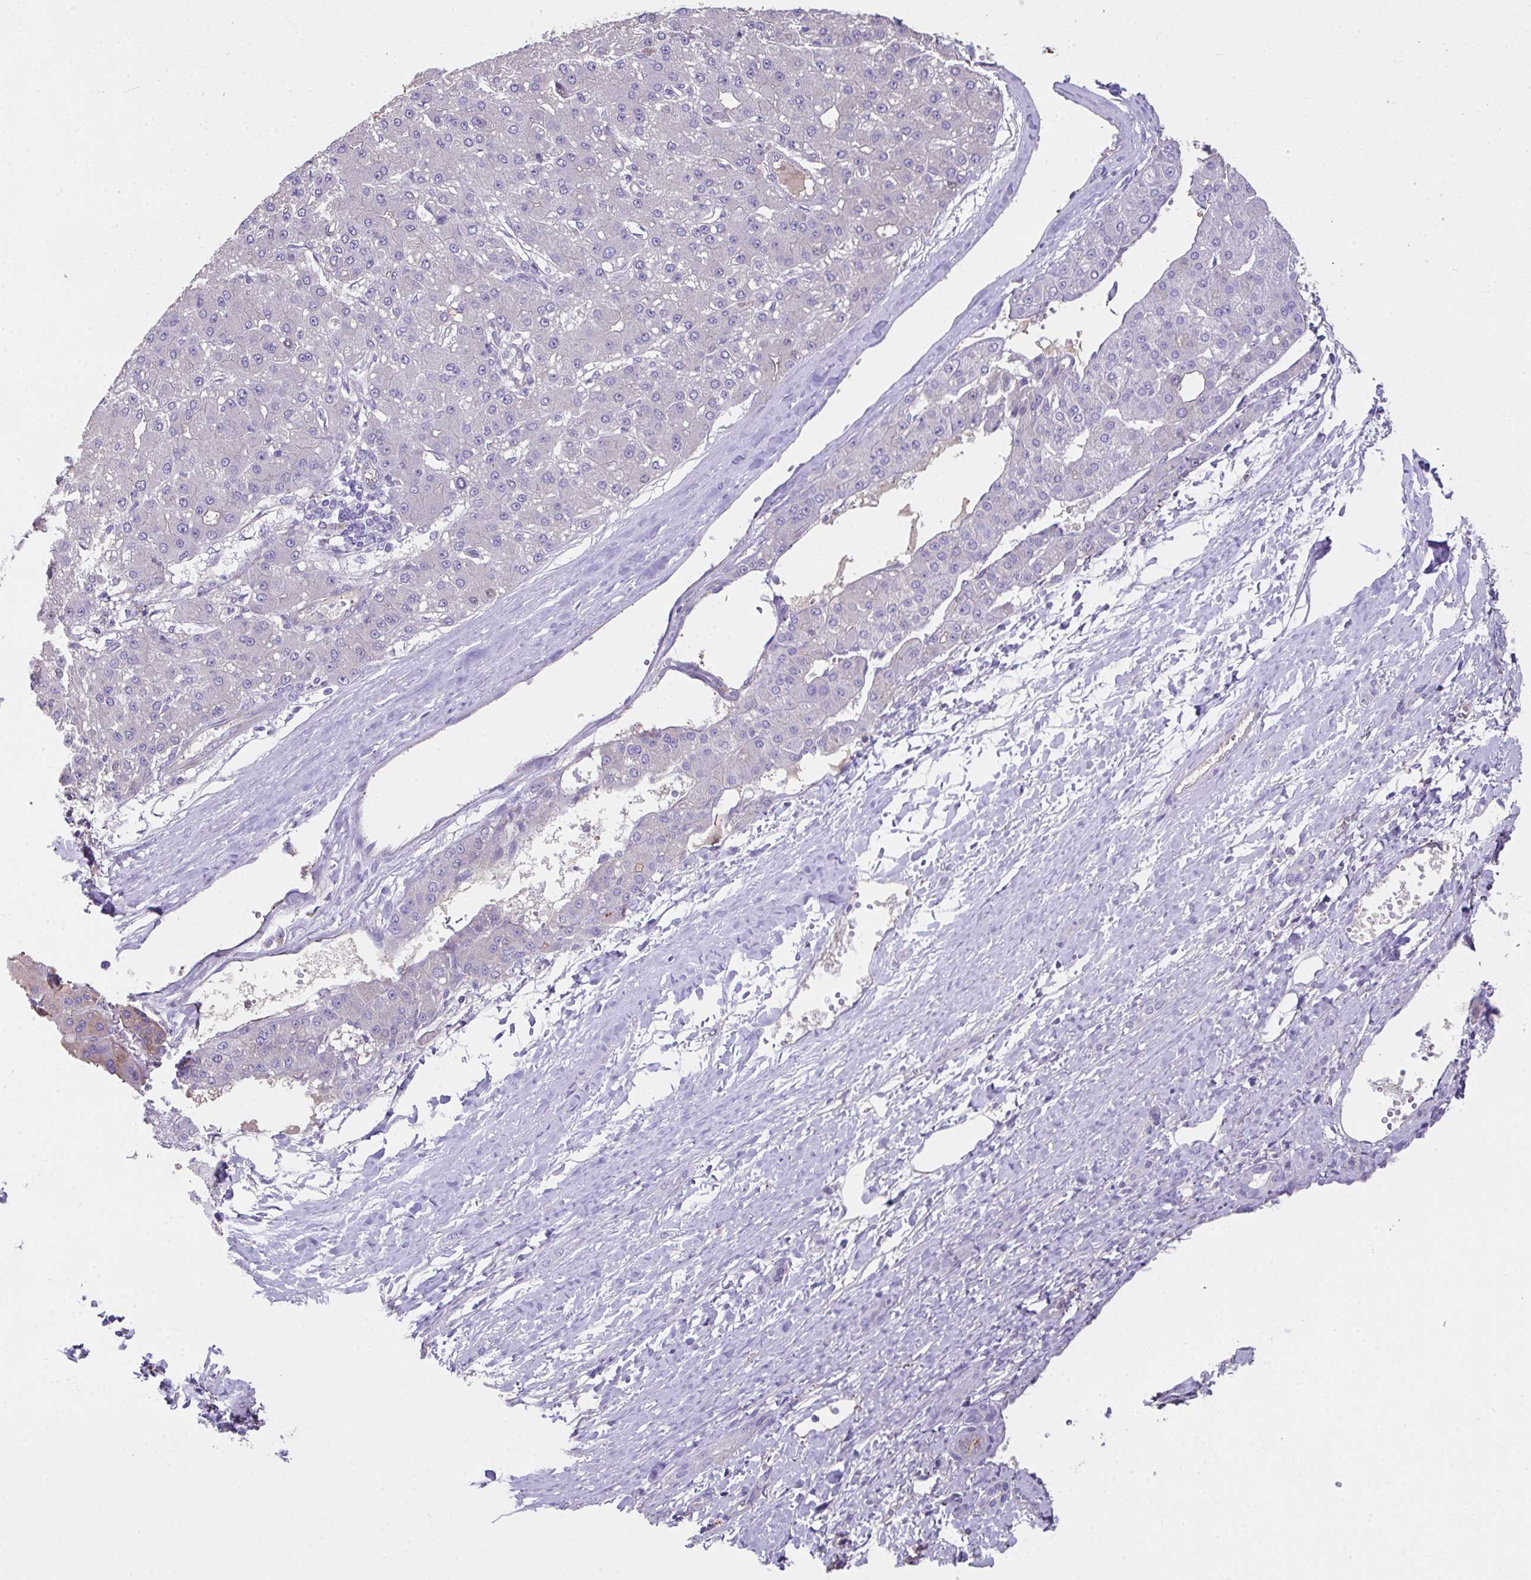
{"staining": {"intensity": "negative", "quantity": "none", "location": "none"}, "tissue": "liver cancer", "cell_type": "Tumor cells", "image_type": "cancer", "snomed": [{"axis": "morphology", "description": "Carcinoma, Hepatocellular, NOS"}, {"axis": "topography", "description": "Liver"}], "caption": "DAB immunohistochemical staining of human liver hepatocellular carcinoma demonstrates no significant positivity in tumor cells.", "gene": "ZNF813", "patient": {"sex": "male", "age": 67}}